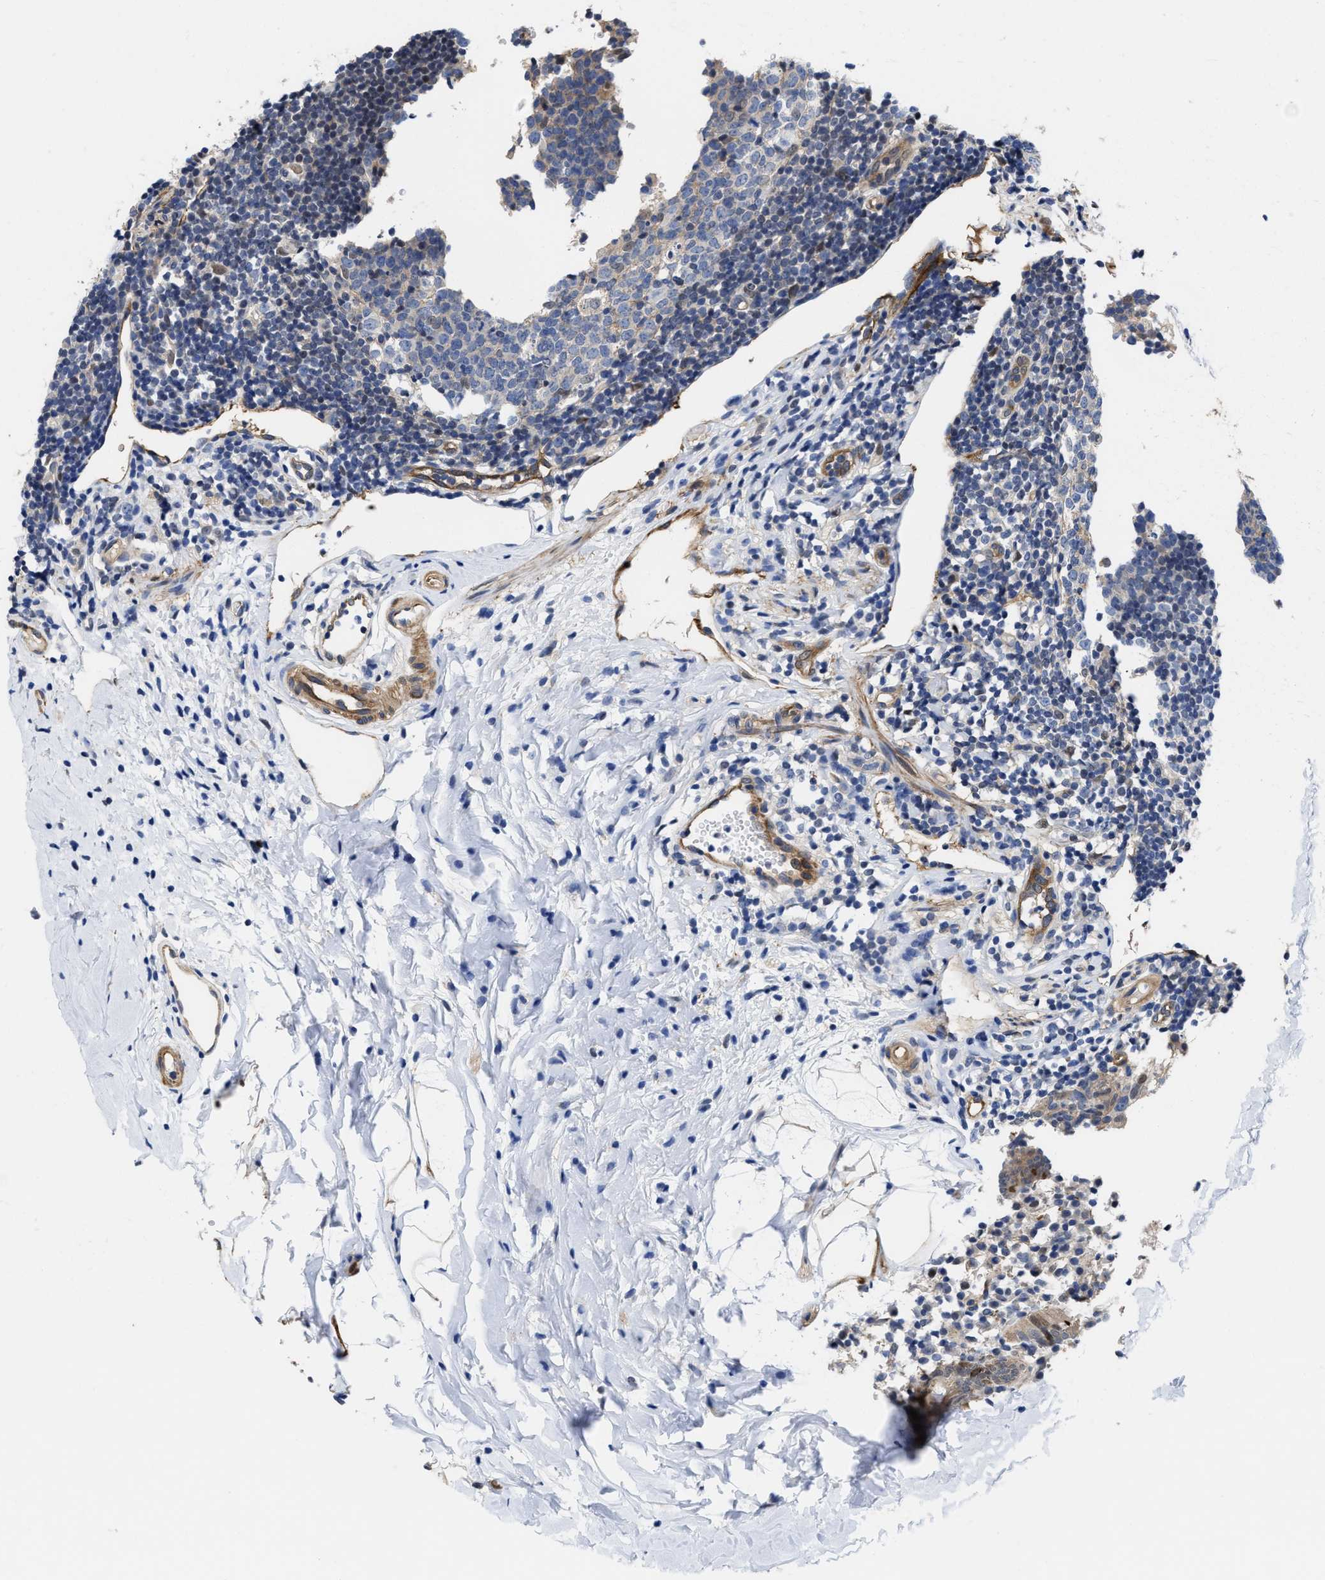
{"staining": {"intensity": "moderate", "quantity": ">75%", "location": "cytoplasmic/membranous,nuclear"}, "tissue": "appendix", "cell_type": "Glandular cells", "image_type": "normal", "snomed": [{"axis": "morphology", "description": "Normal tissue, NOS"}, {"axis": "topography", "description": "Appendix"}], "caption": "A histopathology image showing moderate cytoplasmic/membranous,nuclear expression in about >75% of glandular cells in benign appendix, as visualized by brown immunohistochemical staining.", "gene": "KIF12", "patient": {"sex": "female", "age": 20}}